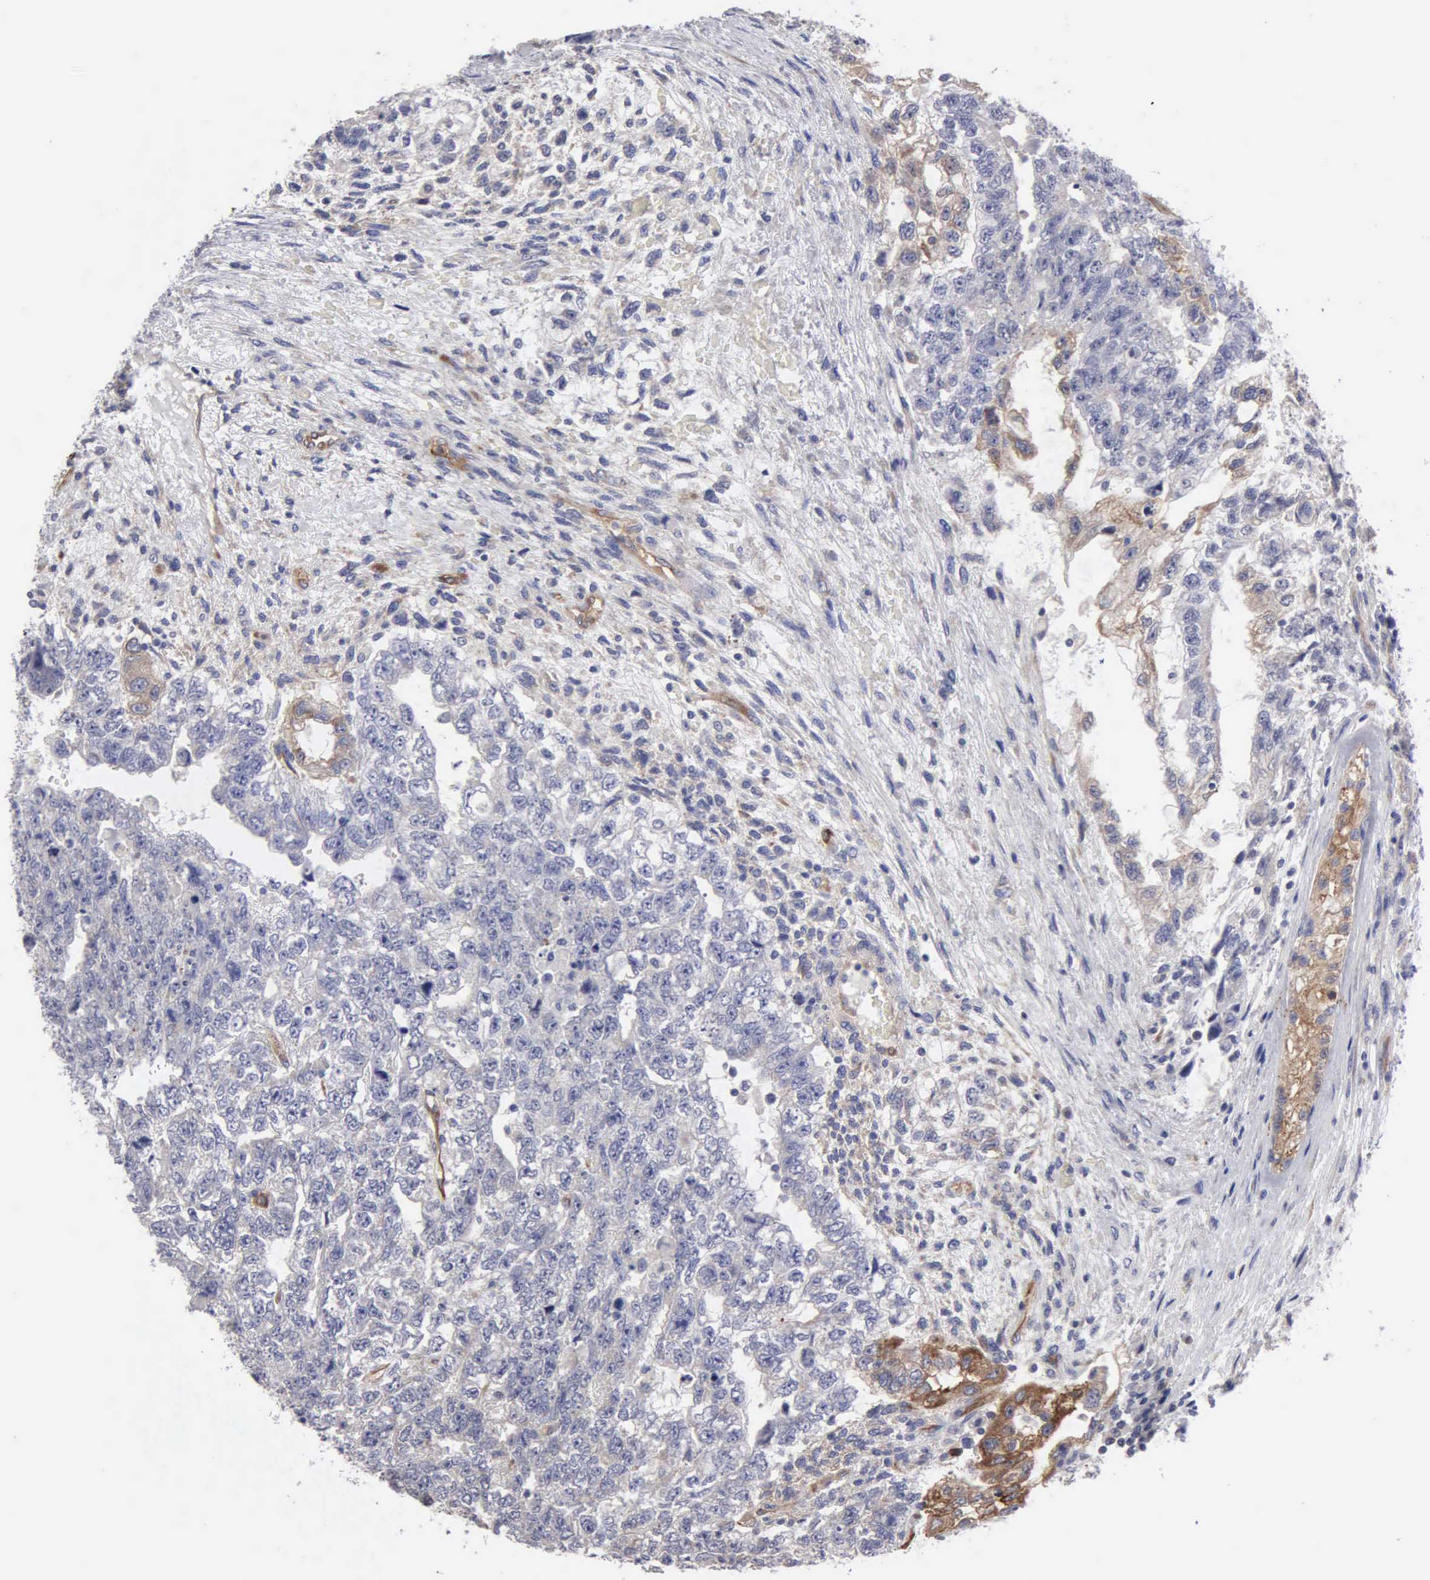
{"staining": {"intensity": "moderate", "quantity": "<25%", "location": "cytoplasmic/membranous"}, "tissue": "testis cancer", "cell_type": "Tumor cells", "image_type": "cancer", "snomed": [{"axis": "morphology", "description": "Carcinoma, Embryonal, NOS"}, {"axis": "topography", "description": "Testis"}], "caption": "Testis embryonal carcinoma was stained to show a protein in brown. There is low levels of moderate cytoplasmic/membranous positivity in about <25% of tumor cells.", "gene": "RDX", "patient": {"sex": "male", "age": 36}}